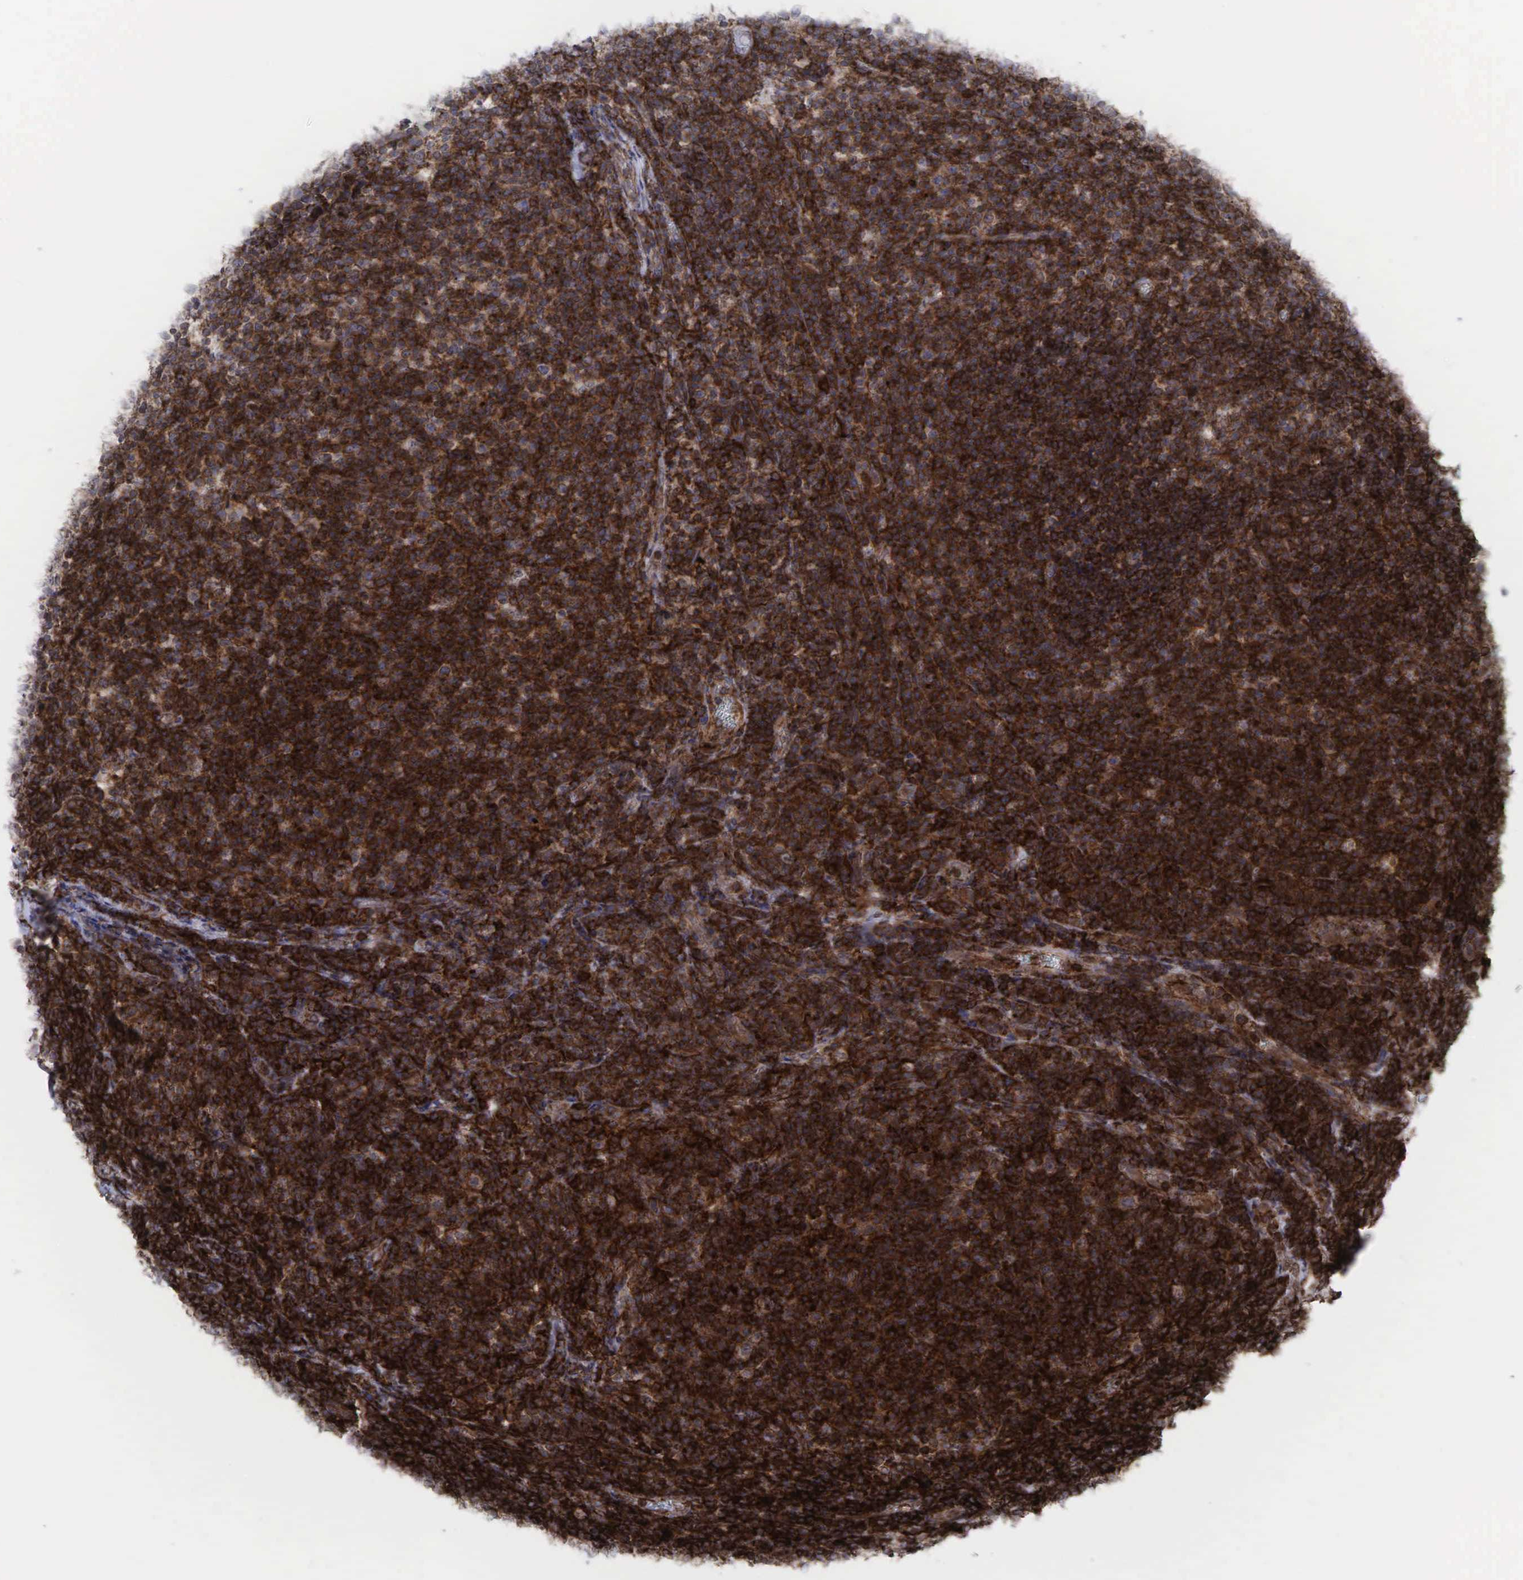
{"staining": {"intensity": "strong", "quantity": ">75%", "location": "cytoplasmic/membranous"}, "tissue": "lymphoma", "cell_type": "Tumor cells", "image_type": "cancer", "snomed": [{"axis": "morphology", "description": "Malignant lymphoma, non-Hodgkin's type, Low grade"}, {"axis": "topography", "description": "Lymph node"}], "caption": "A brown stain labels strong cytoplasmic/membranous expression of a protein in human malignant lymphoma, non-Hodgkin's type (low-grade) tumor cells. (DAB (3,3'-diaminobenzidine) IHC with brightfield microscopy, high magnification).", "gene": "GPRASP1", "patient": {"sex": "male", "age": 74}}